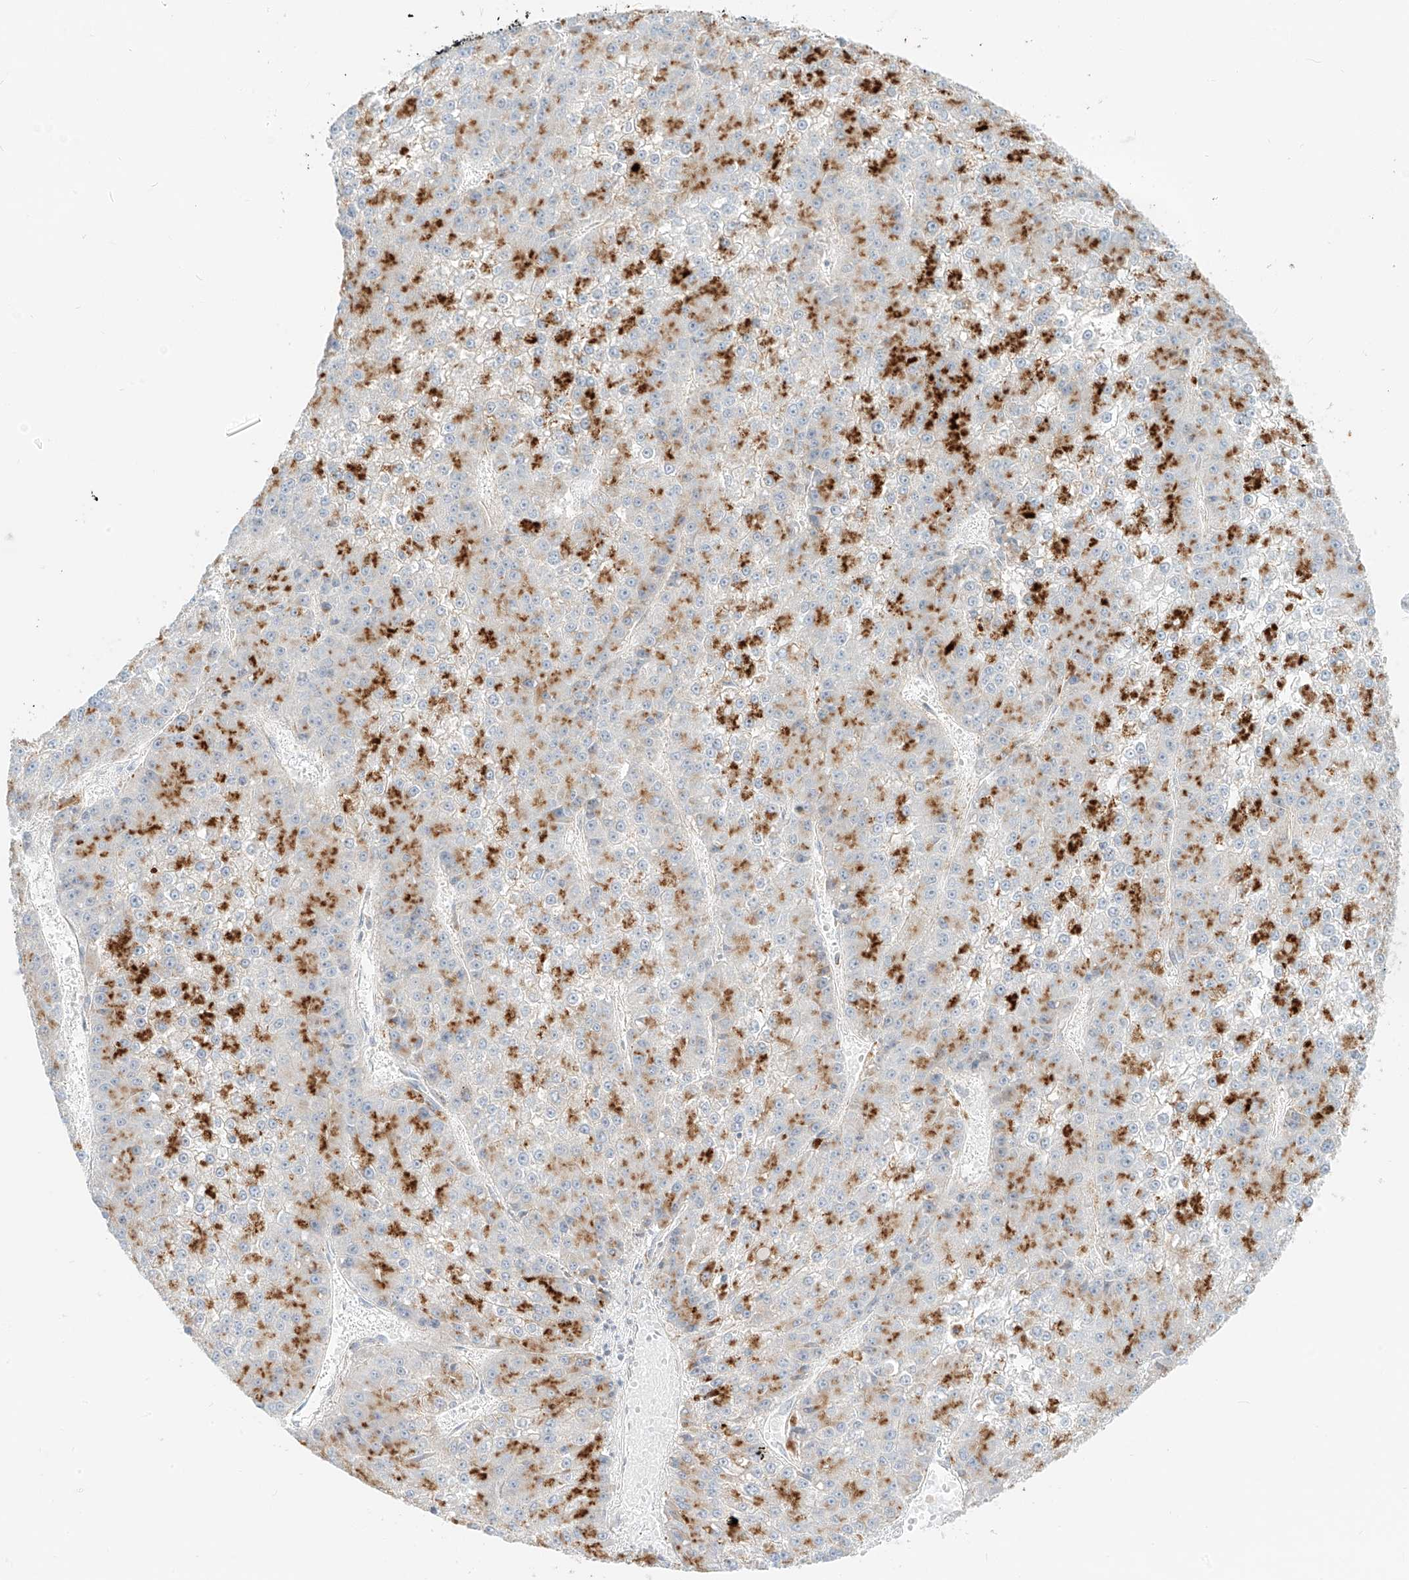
{"staining": {"intensity": "strong", "quantity": "25%-75%", "location": "cytoplasmic/membranous"}, "tissue": "liver cancer", "cell_type": "Tumor cells", "image_type": "cancer", "snomed": [{"axis": "morphology", "description": "Carcinoma, Hepatocellular, NOS"}, {"axis": "topography", "description": "Liver"}], "caption": "Protein analysis of liver cancer tissue reveals strong cytoplasmic/membranous positivity in approximately 25%-75% of tumor cells. The staining is performed using DAB brown chromogen to label protein expression. The nuclei are counter-stained blue using hematoxylin.", "gene": "SLC35F6", "patient": {"sex": "female", "age": 73}}